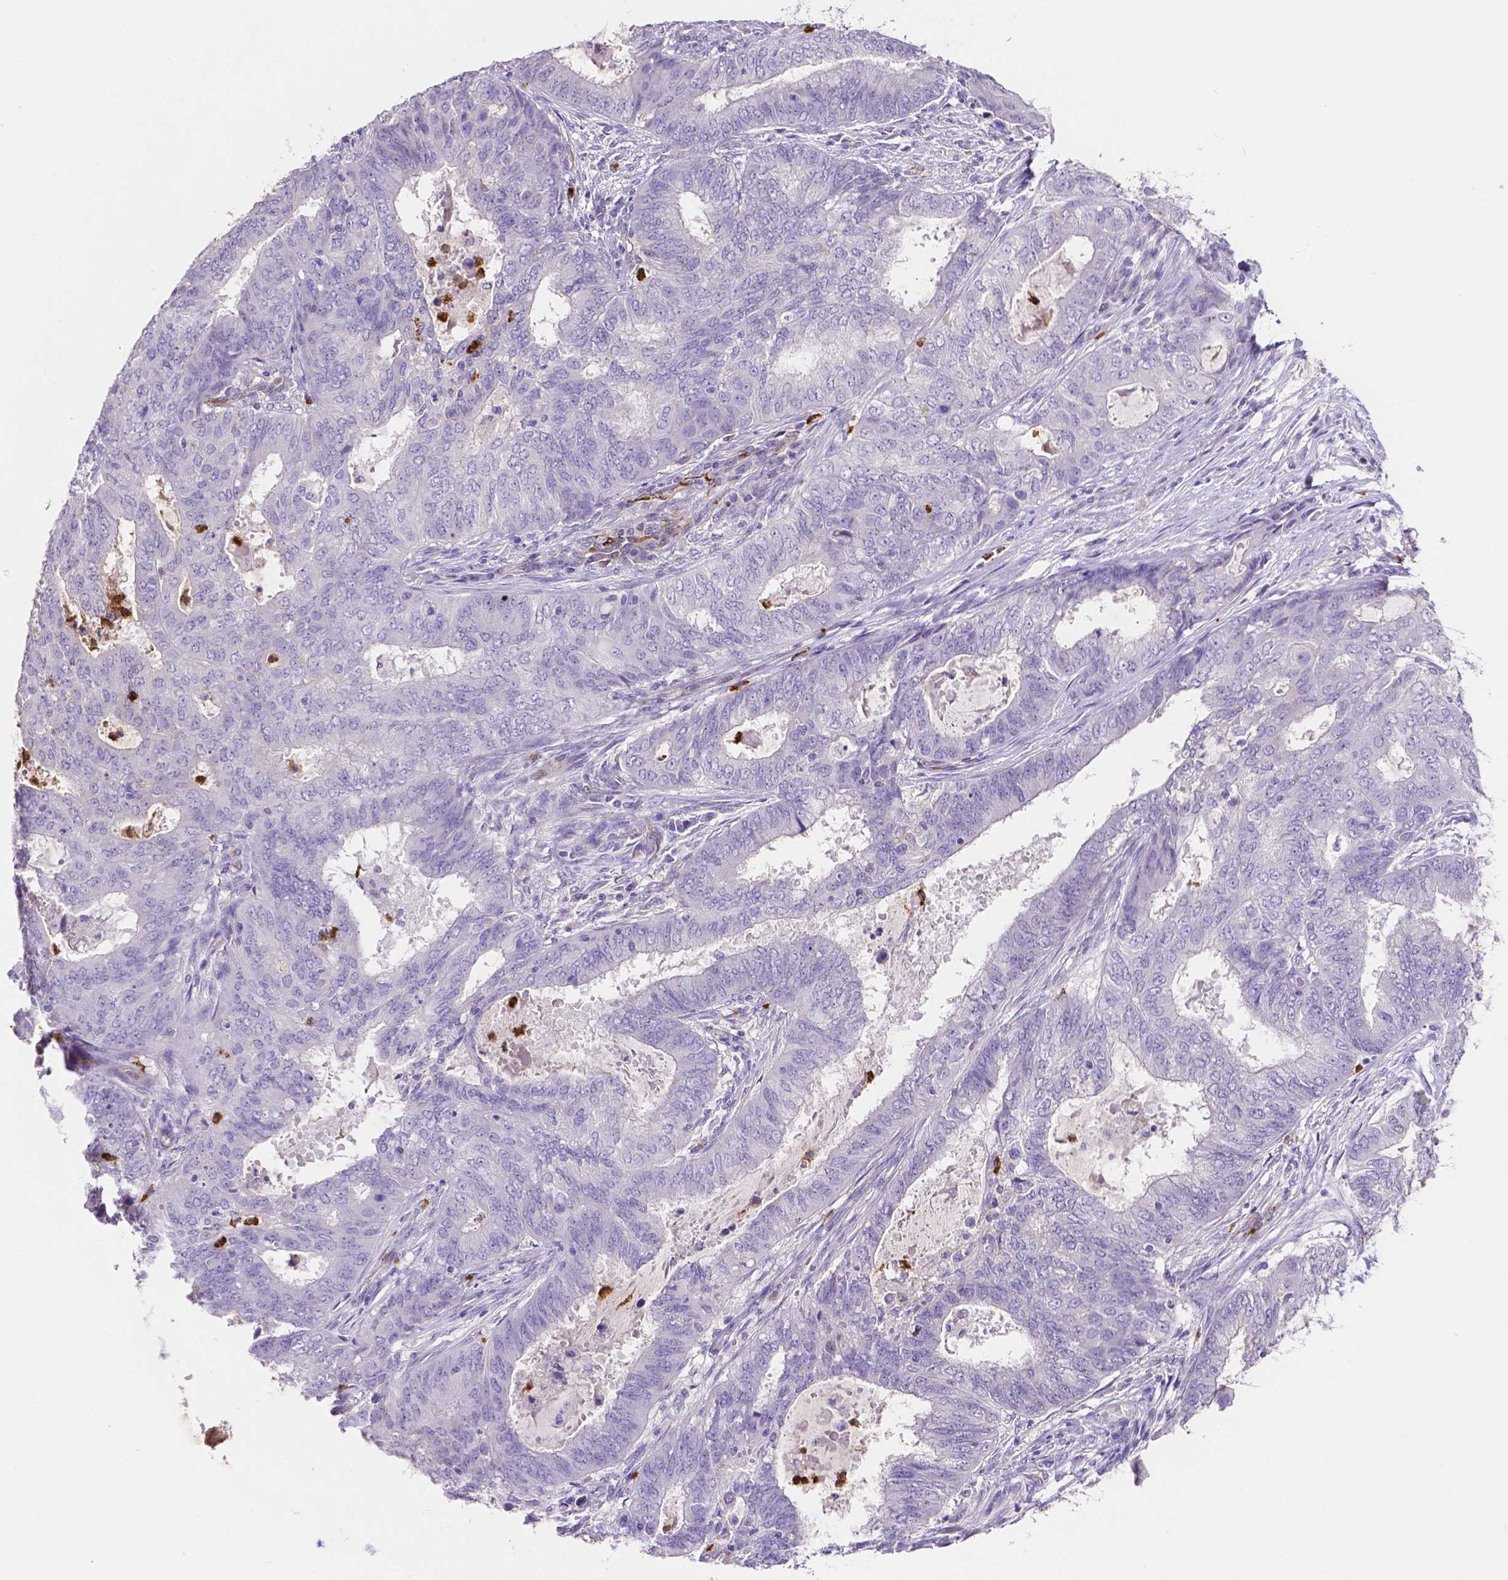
{"staining": {"intensity": "negative", "quantity": "none", "location": "none"}, "tissue": "endometrial cancer", "cell_type": "Tumor cells", "image_type": "cancer", "snomed": [{"axis": "morphology", "description": "Adenocarcinoma, NOS"}, {"axis": "topography", "description": "Endometrium"}], "caption": "Immunohistochemistry (IHC) micrograph of human adenocarcinoma (endometrial) stained for a protein (brown), which exhibits no expression in tumor cells. Brightfield microscopy of immunohistochemistry stained with DAB (3,3'-diaminobenzidine) (brown) and hematoxylin (blue), captured at high magnification.", "gene": "MMP9", "patient": {"sex": "female", "age": 62}}